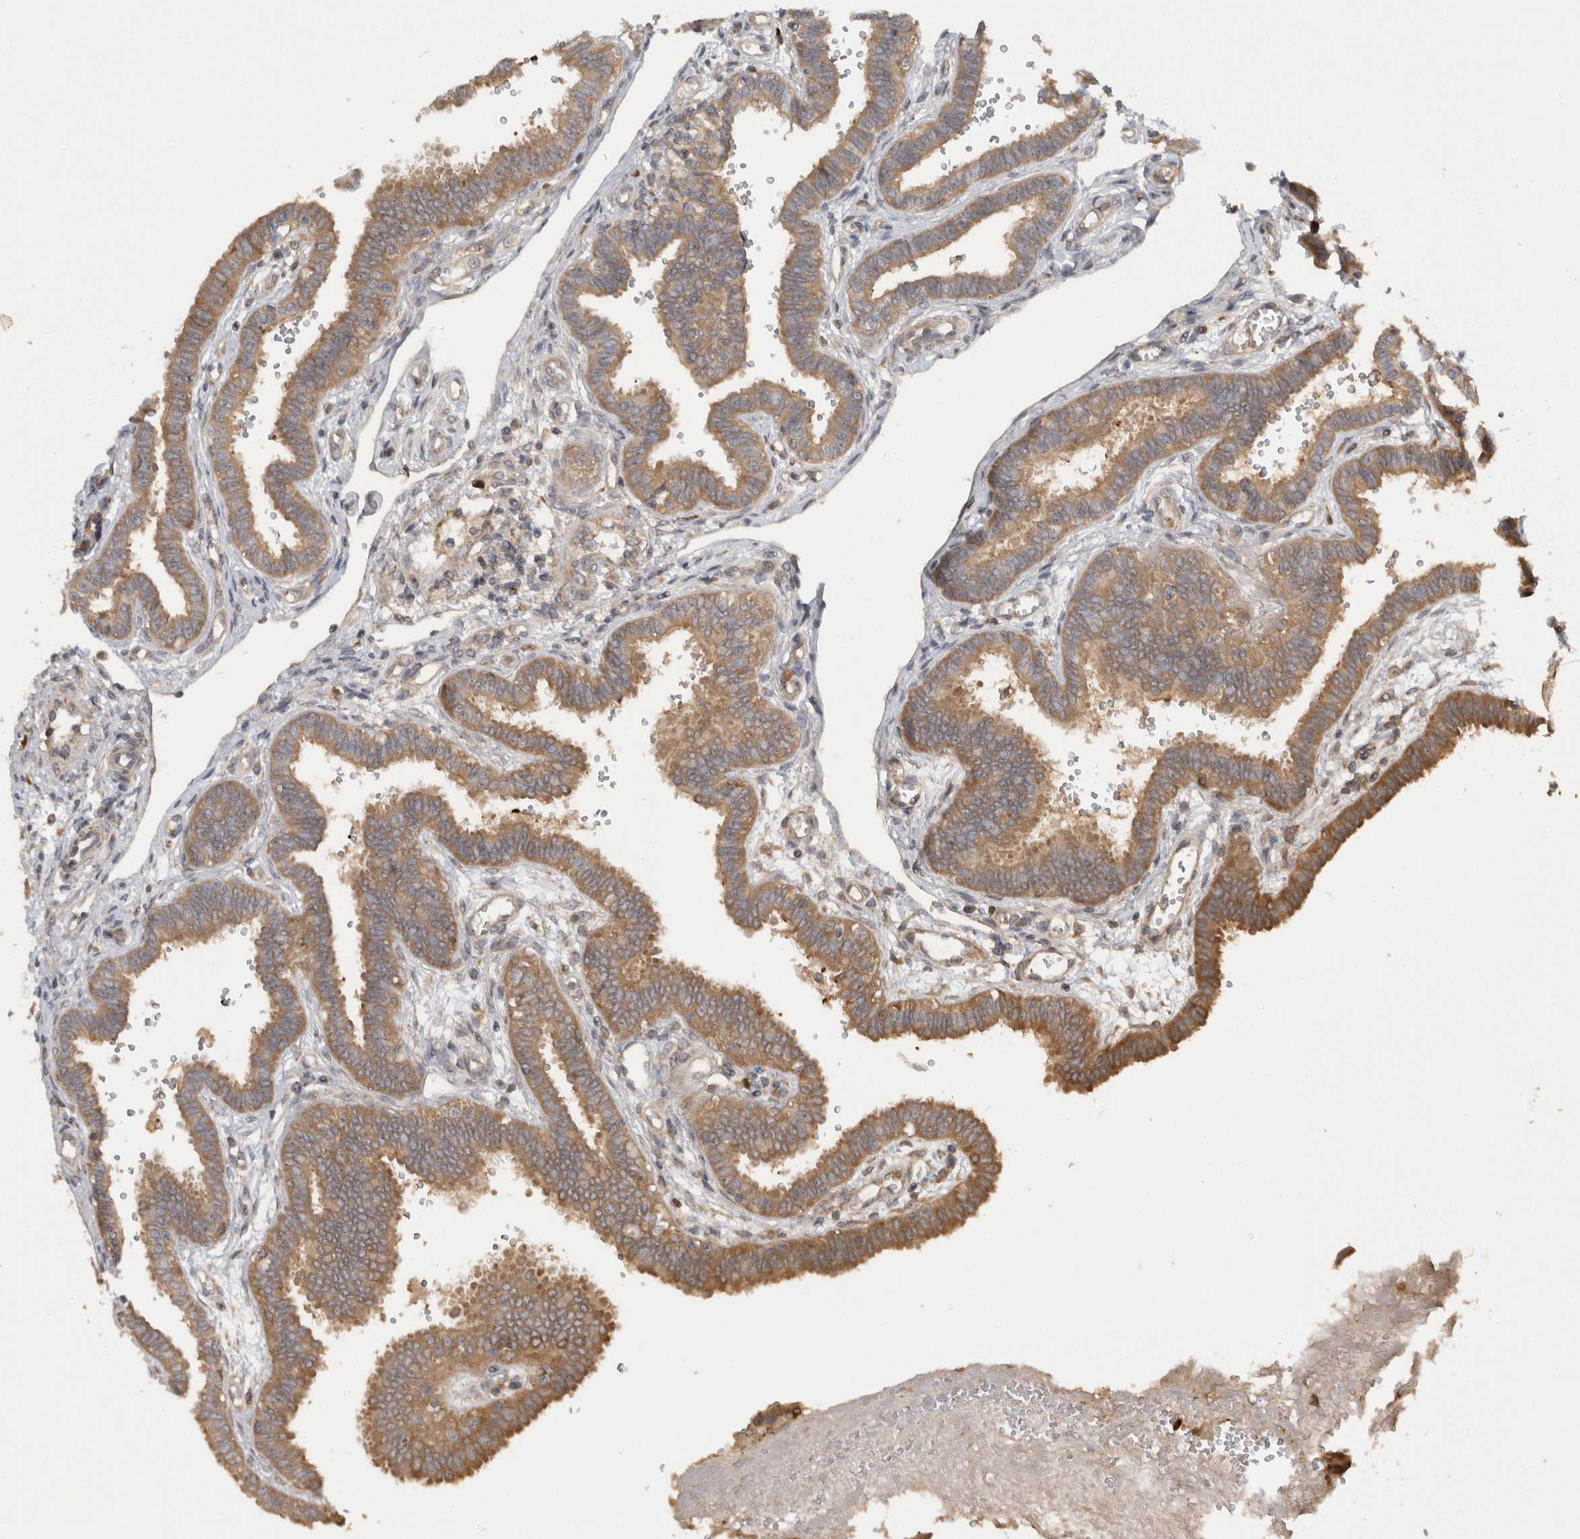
{"staining": {"intensity": "moderate", "quantity": ">75%", "location": "cytoplasmic/membranous"}, "tissue": "fallopian tube", "cell_type": "Glandular cells", "image_type": "normal", "snomed": [{"axis": "morphology", "description": "Normal tissue, NOS"}, {"axis": "topography", "description": "Fallopian tube"}], "caption": "The micrograph exhibits immunohistochemical staining of benign fallopian tube. There is moderate cytoplasmic/membranous expression is appreciated in approximately >75% of glandular cells. Immunohistochemistry stains the protein of interest in brown and the nuclei are stained blue.", "gene": "VEPH1", "patient": {"sex": "female", "age": 32}}